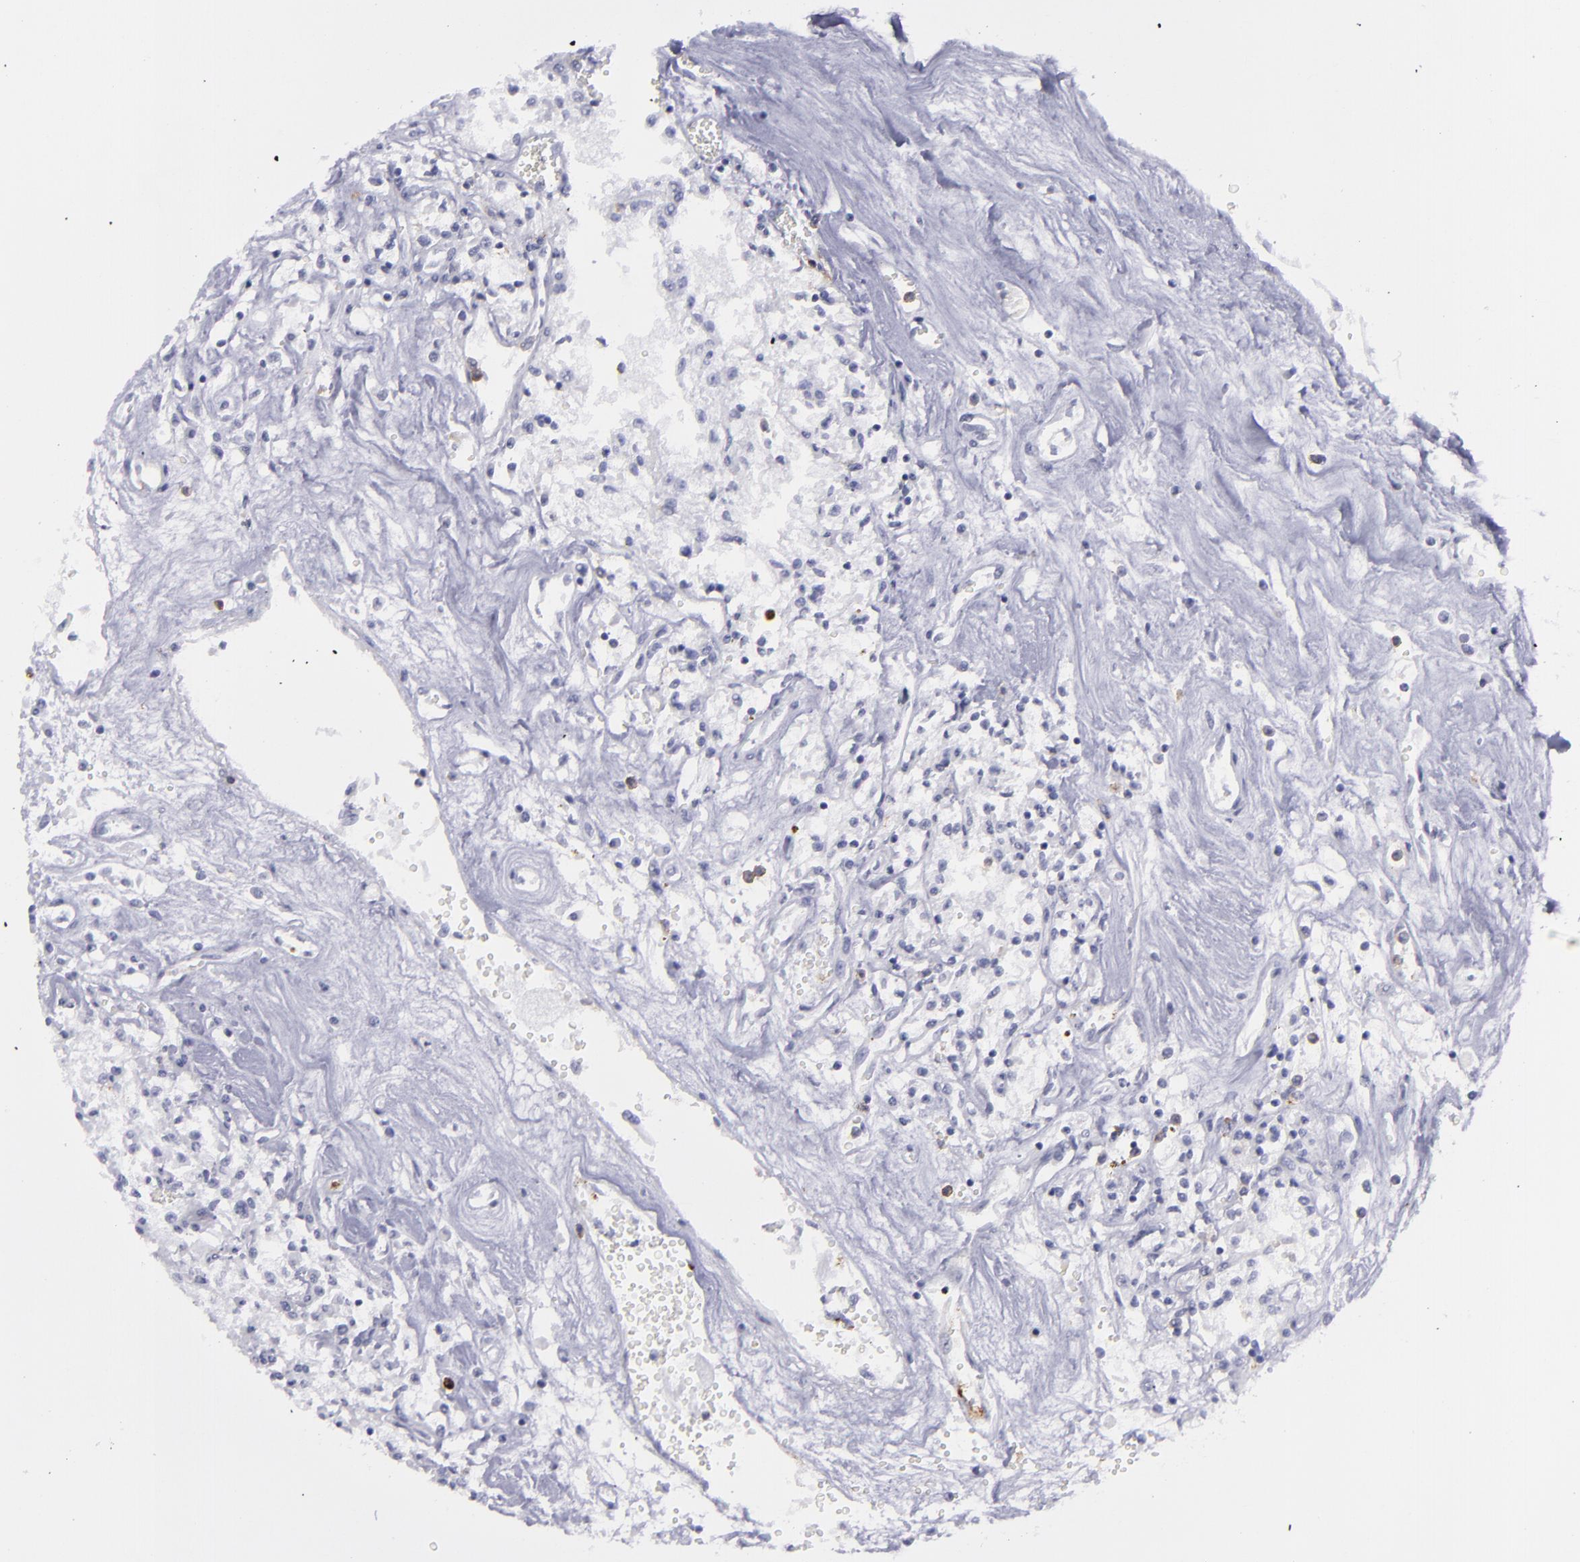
{"staining": {"intensity": "negative", "quantity": "none", "location": "none"}, "tissue": "renal cancer", "cell_type": "Tumor cells", "image_type": "cancer", "snomed": [{"axis": "morphology", "description": "Adenocarcinoma, NOS"}, {"axis": "topography", "description": "Kidney"}], "caption": "High magnification brightfield microscopy of adenocarcinoma (renal) stained with DAB (3,3'-diaminobenzidine) (brown) and counterstained with hematoxylin (blue): tumor cells show no significant staining.", "gene": "SELPLG", "patient": {"sex": "male", "age": 78}}